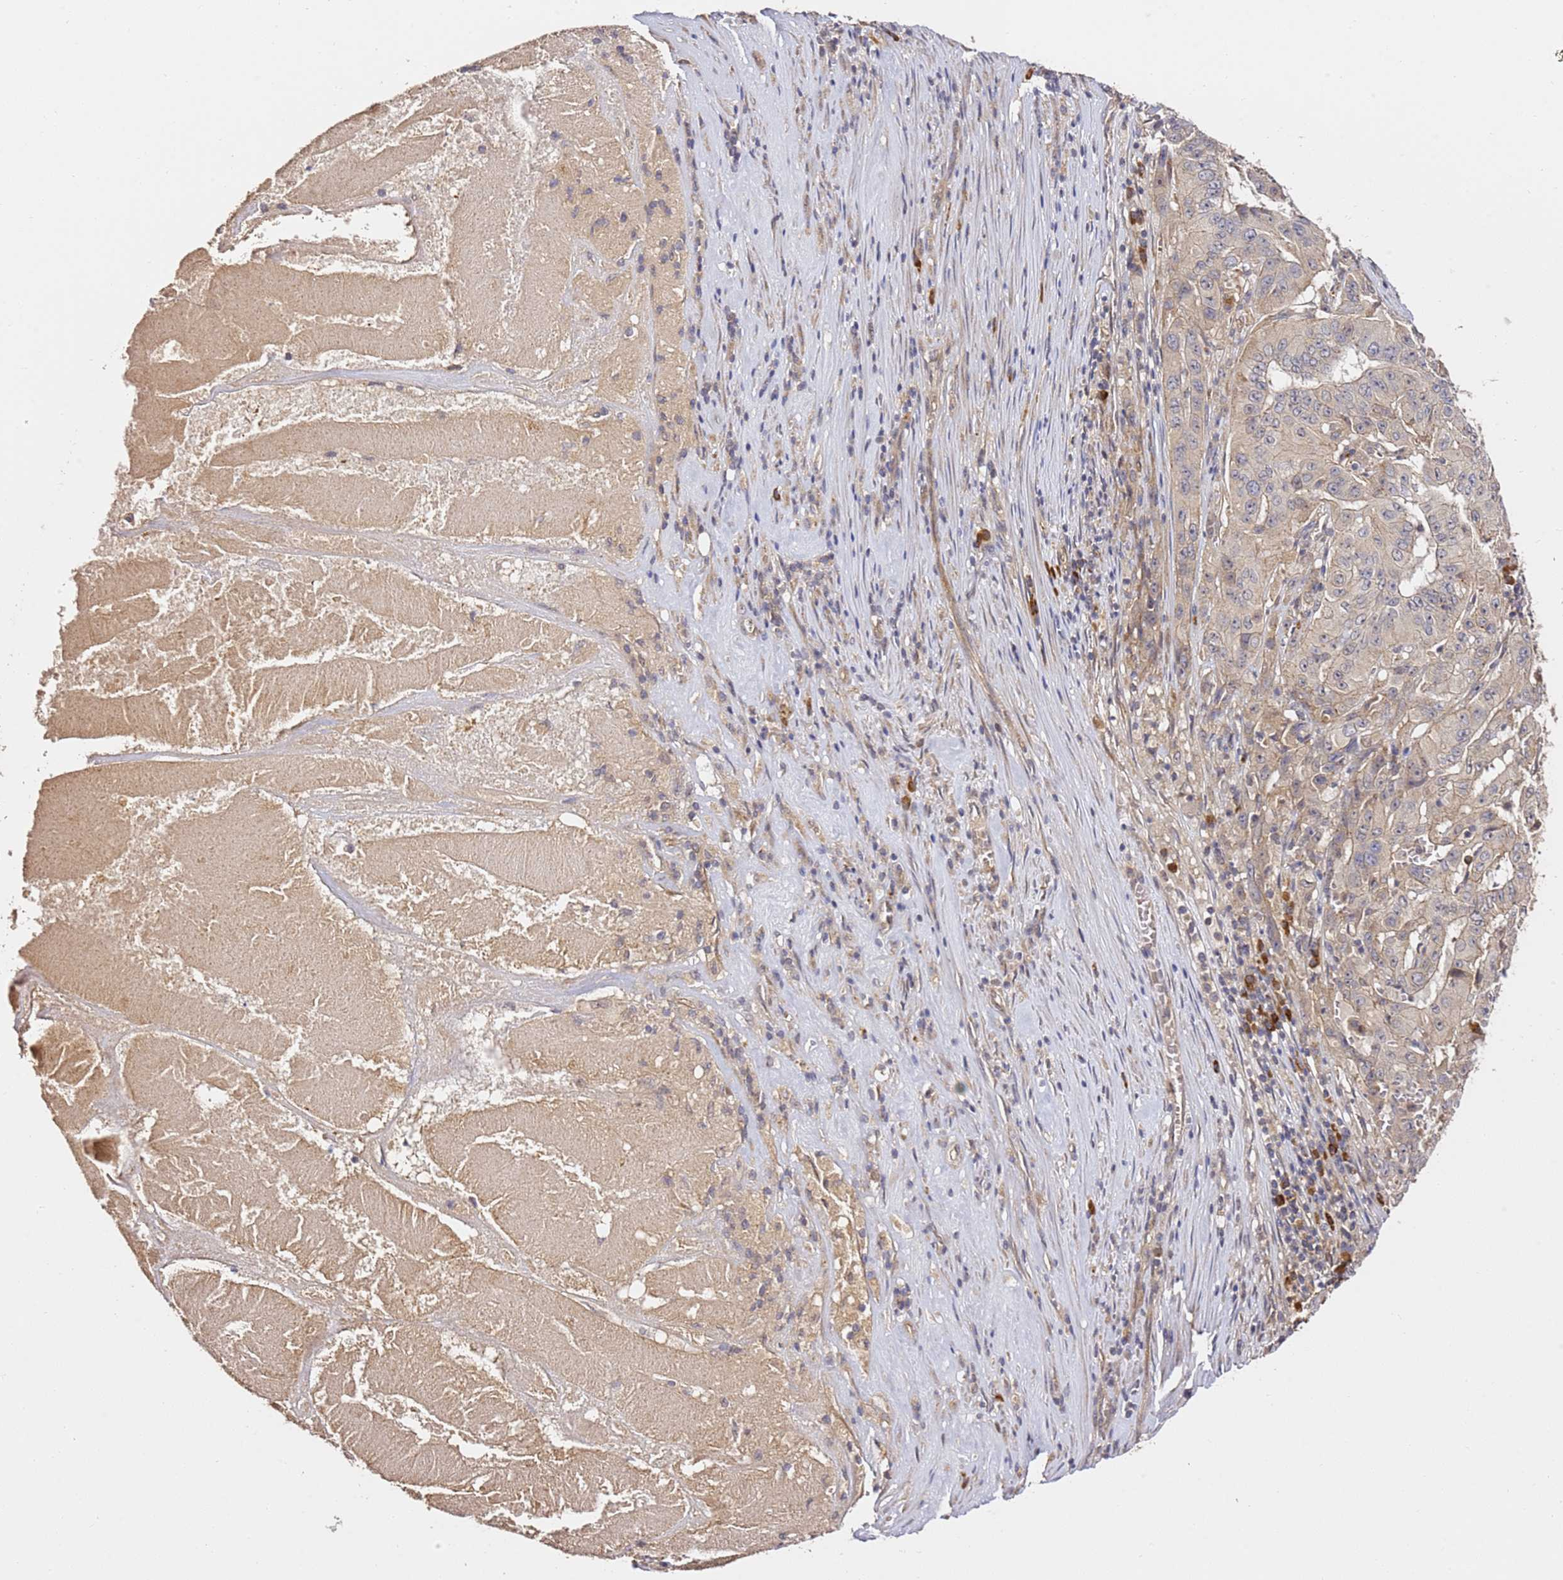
{"staining": {"intensity": "weak", "quantity": "<25%", "location": "cytoplasmic/membranous"}, "tissue": "pancreatic cancer", "cell_type": "Tumor cells", "image_type": "cancer", "snomed": [{"axis": "morphology", "description": "Adenocarcinoma, NOS"}, {"axis": "topography", "description": "Pancreas"}], "caption": "IHC of pancreatic cancer (adenocarcinoma) demonstrates no positivity in tumor cells.", "gene": "OSBPL2", "patient": {"sex": "male", "age": 63}}